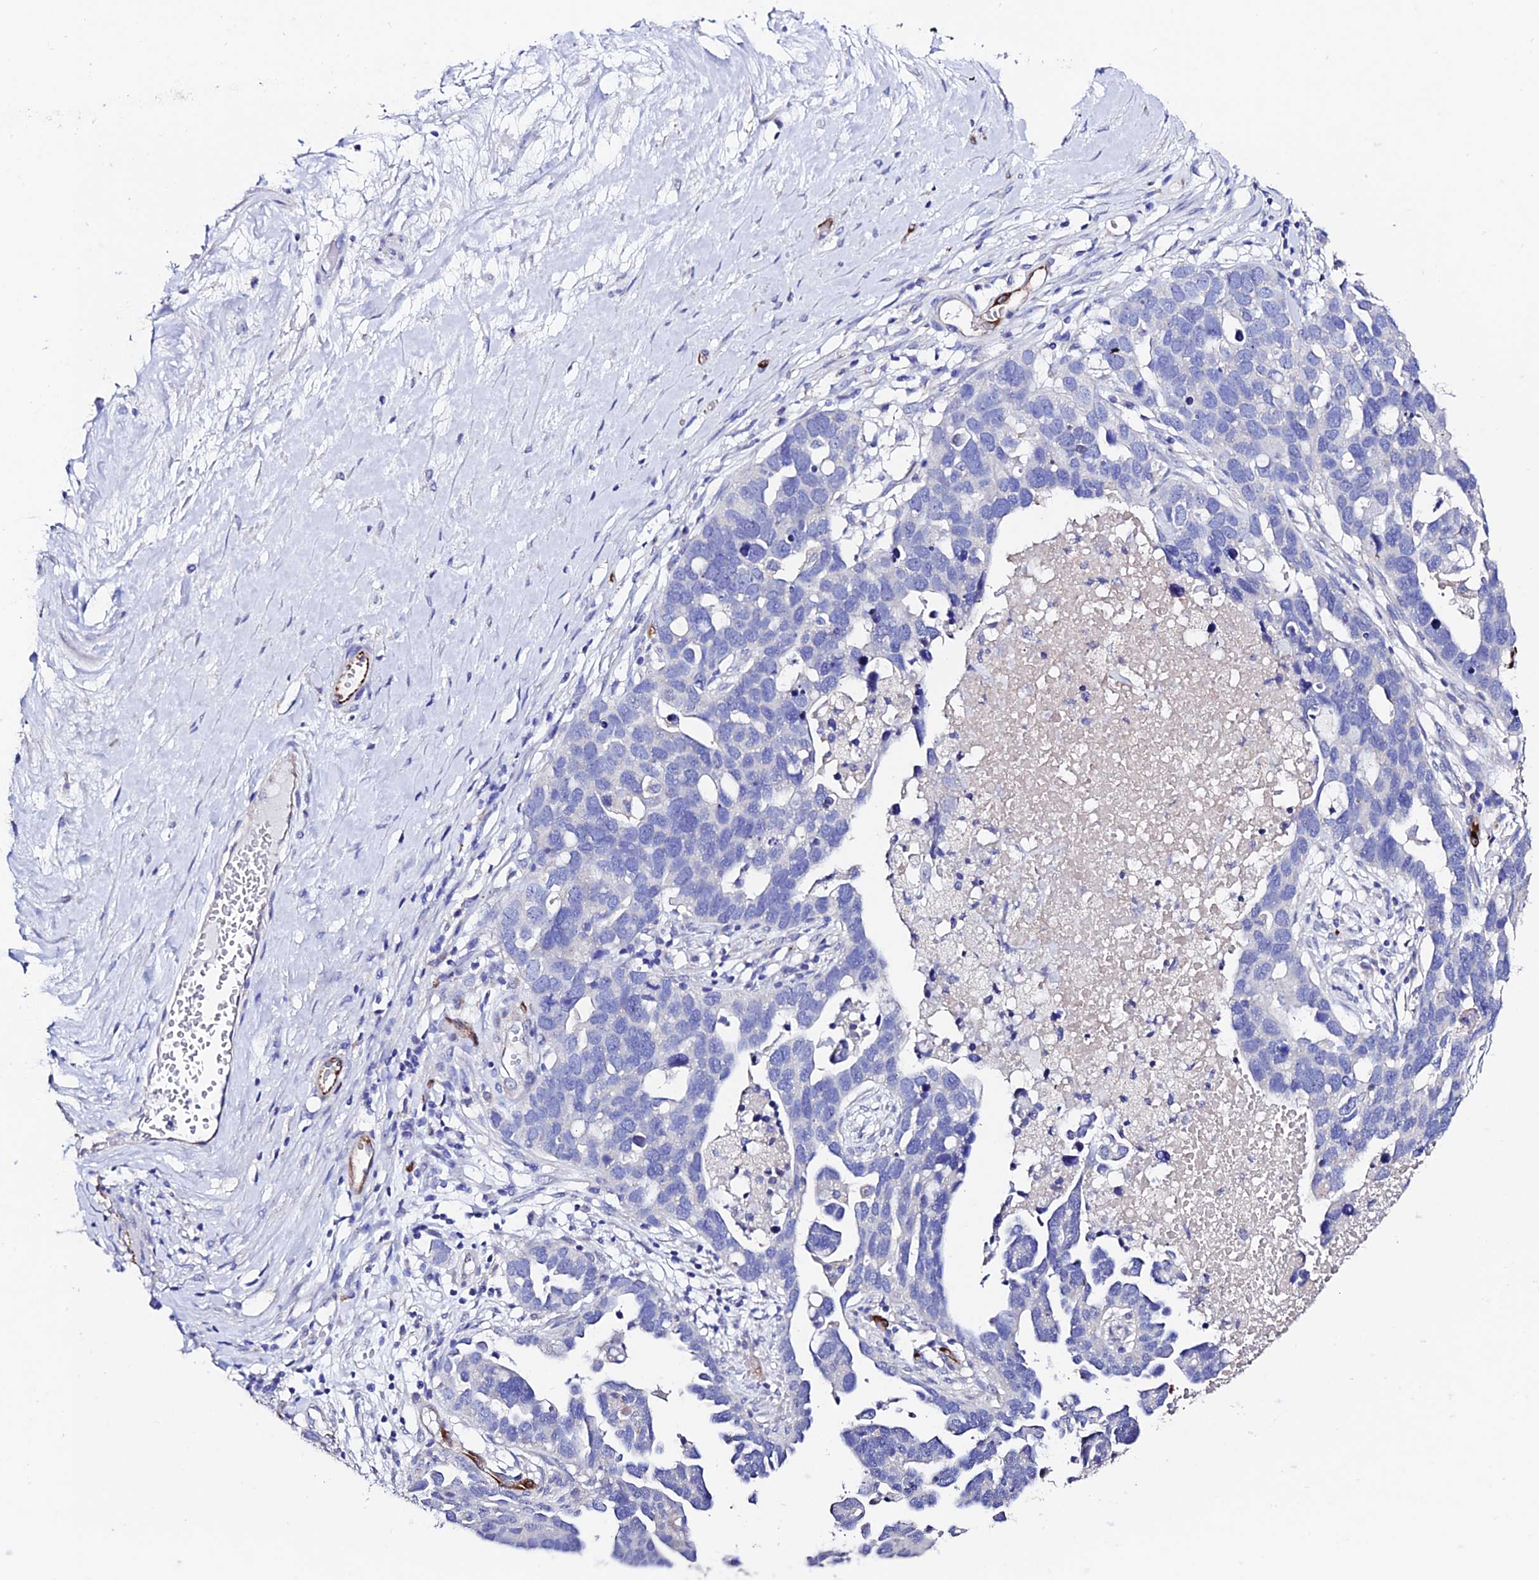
{"staining": {"intensity": "negative", "quantity": "none", "location": "none"}, "tissue": "ovarian cancer", "cell_type": "Tumor cells", "image_type": "cancer", "snomed": [{"axis": "morphology", "description": "Cystadenocarcinoma, serous, NOS"}, {"axis": "topography", "description": "Ovary"}], "caption": "An immunohistochemistry (IHC) photomicrograph of ovarian serous cystadenocarcinoma is shown. There is no staining in tumor cells of ovarian serous cystadenocarcinoma.", "gene": "ESM1", "patient": {"sex": "female", "age": 54}}